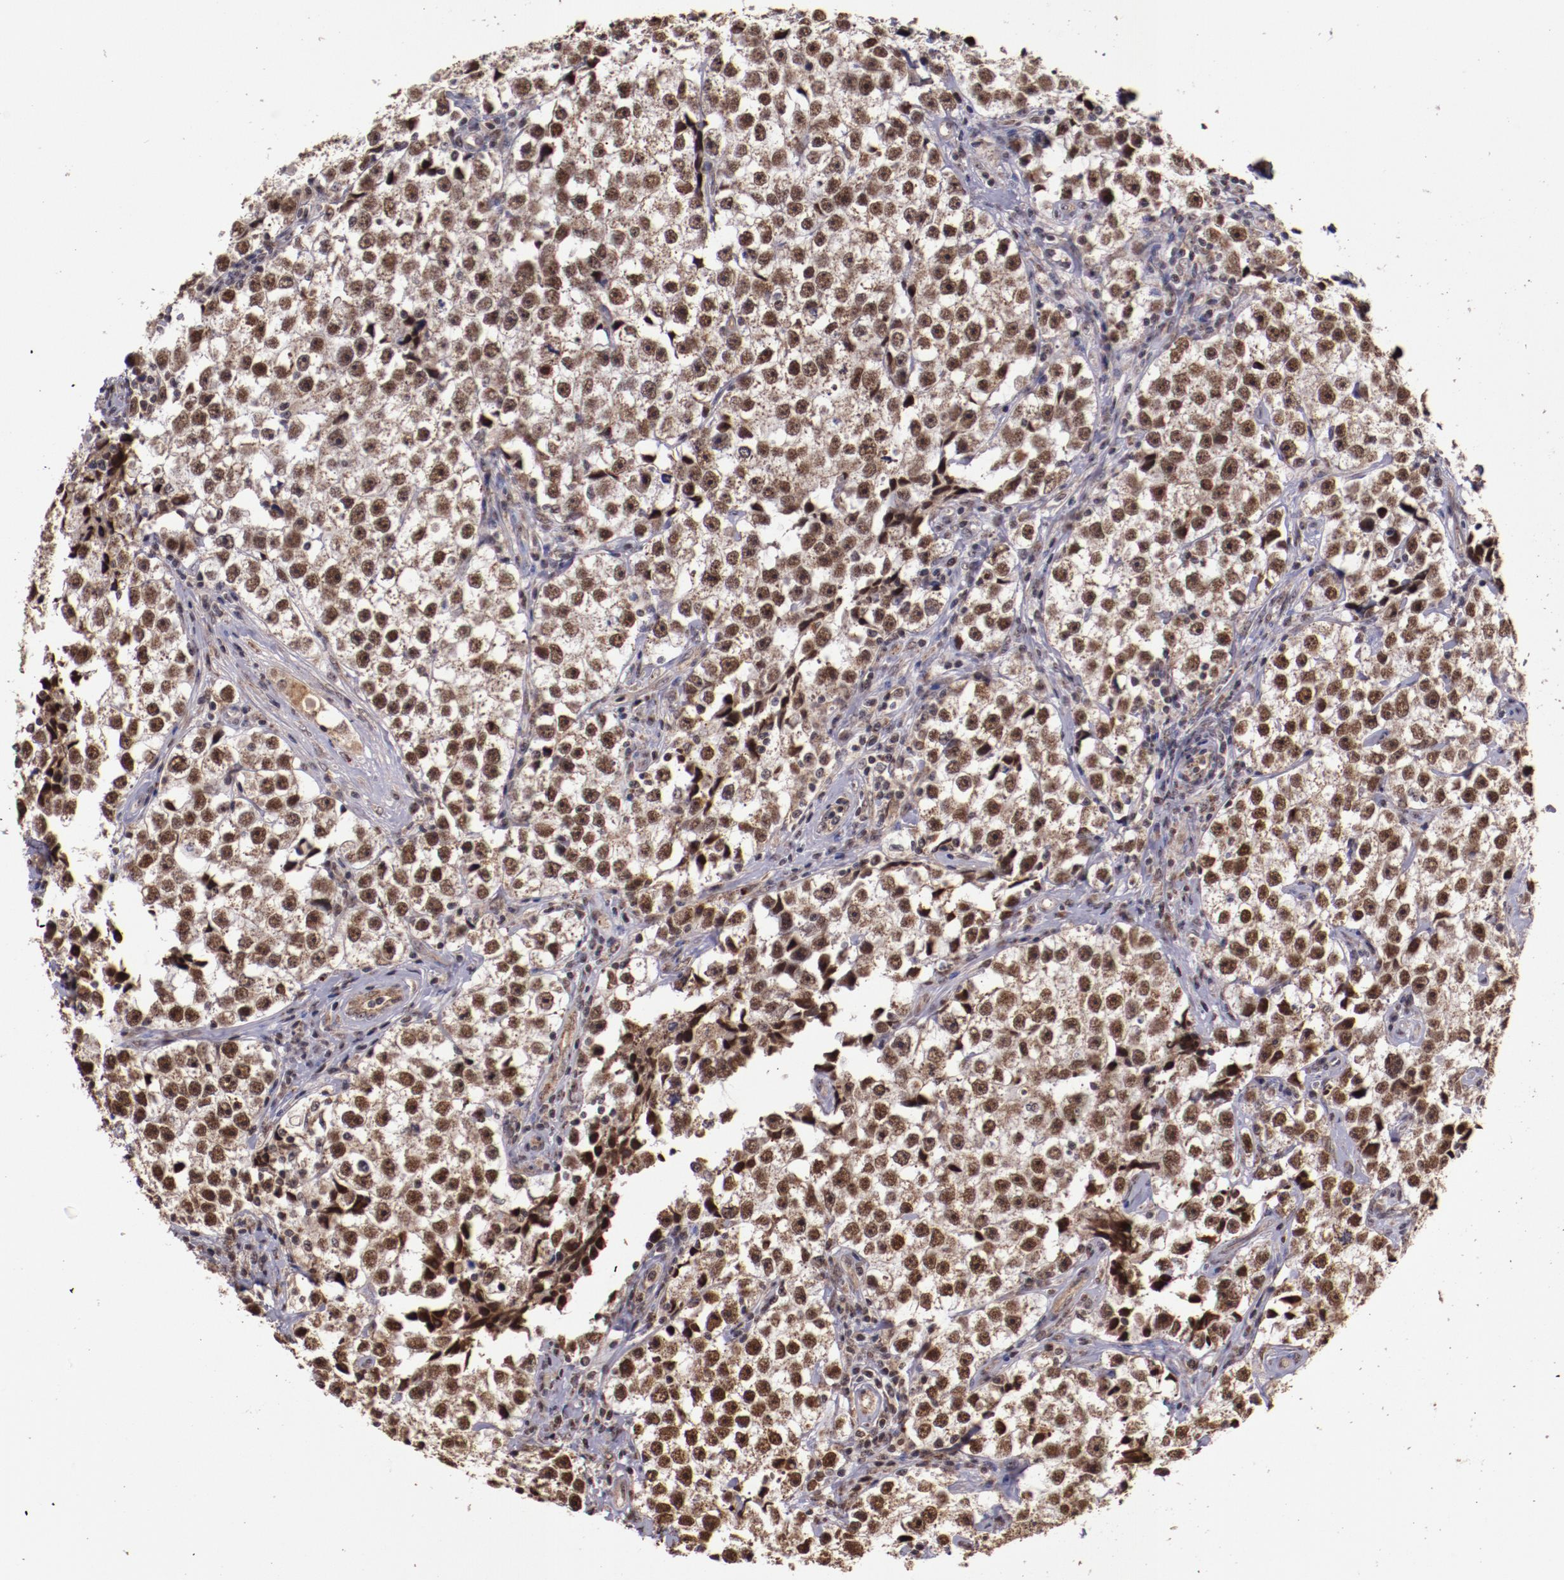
{"staining": {"intensity": "strong", "quantity": ">75%", "location": "cytoplasmic/membranous,nuclear"}, "tissue": "testis cancer", "cell_type": "Tumor cells", "image_type": "cancer", "snomed": [{"axis": "morphology", "description": "Seminoma, NOS"}, {"axis": "topography", "description": "Testis"}], "caption": "Protein expression analysis of testis cancer reveals strong cytoplasmic/membranous and nuclear staining in approximately >75% of tumor cells. (Stains: DAB in brown, nuclei in blue, Microscopy: brightfield microscopy at high magnification).", "gene": "CECR2", "patient": {"sex": "male", "age": 32}}